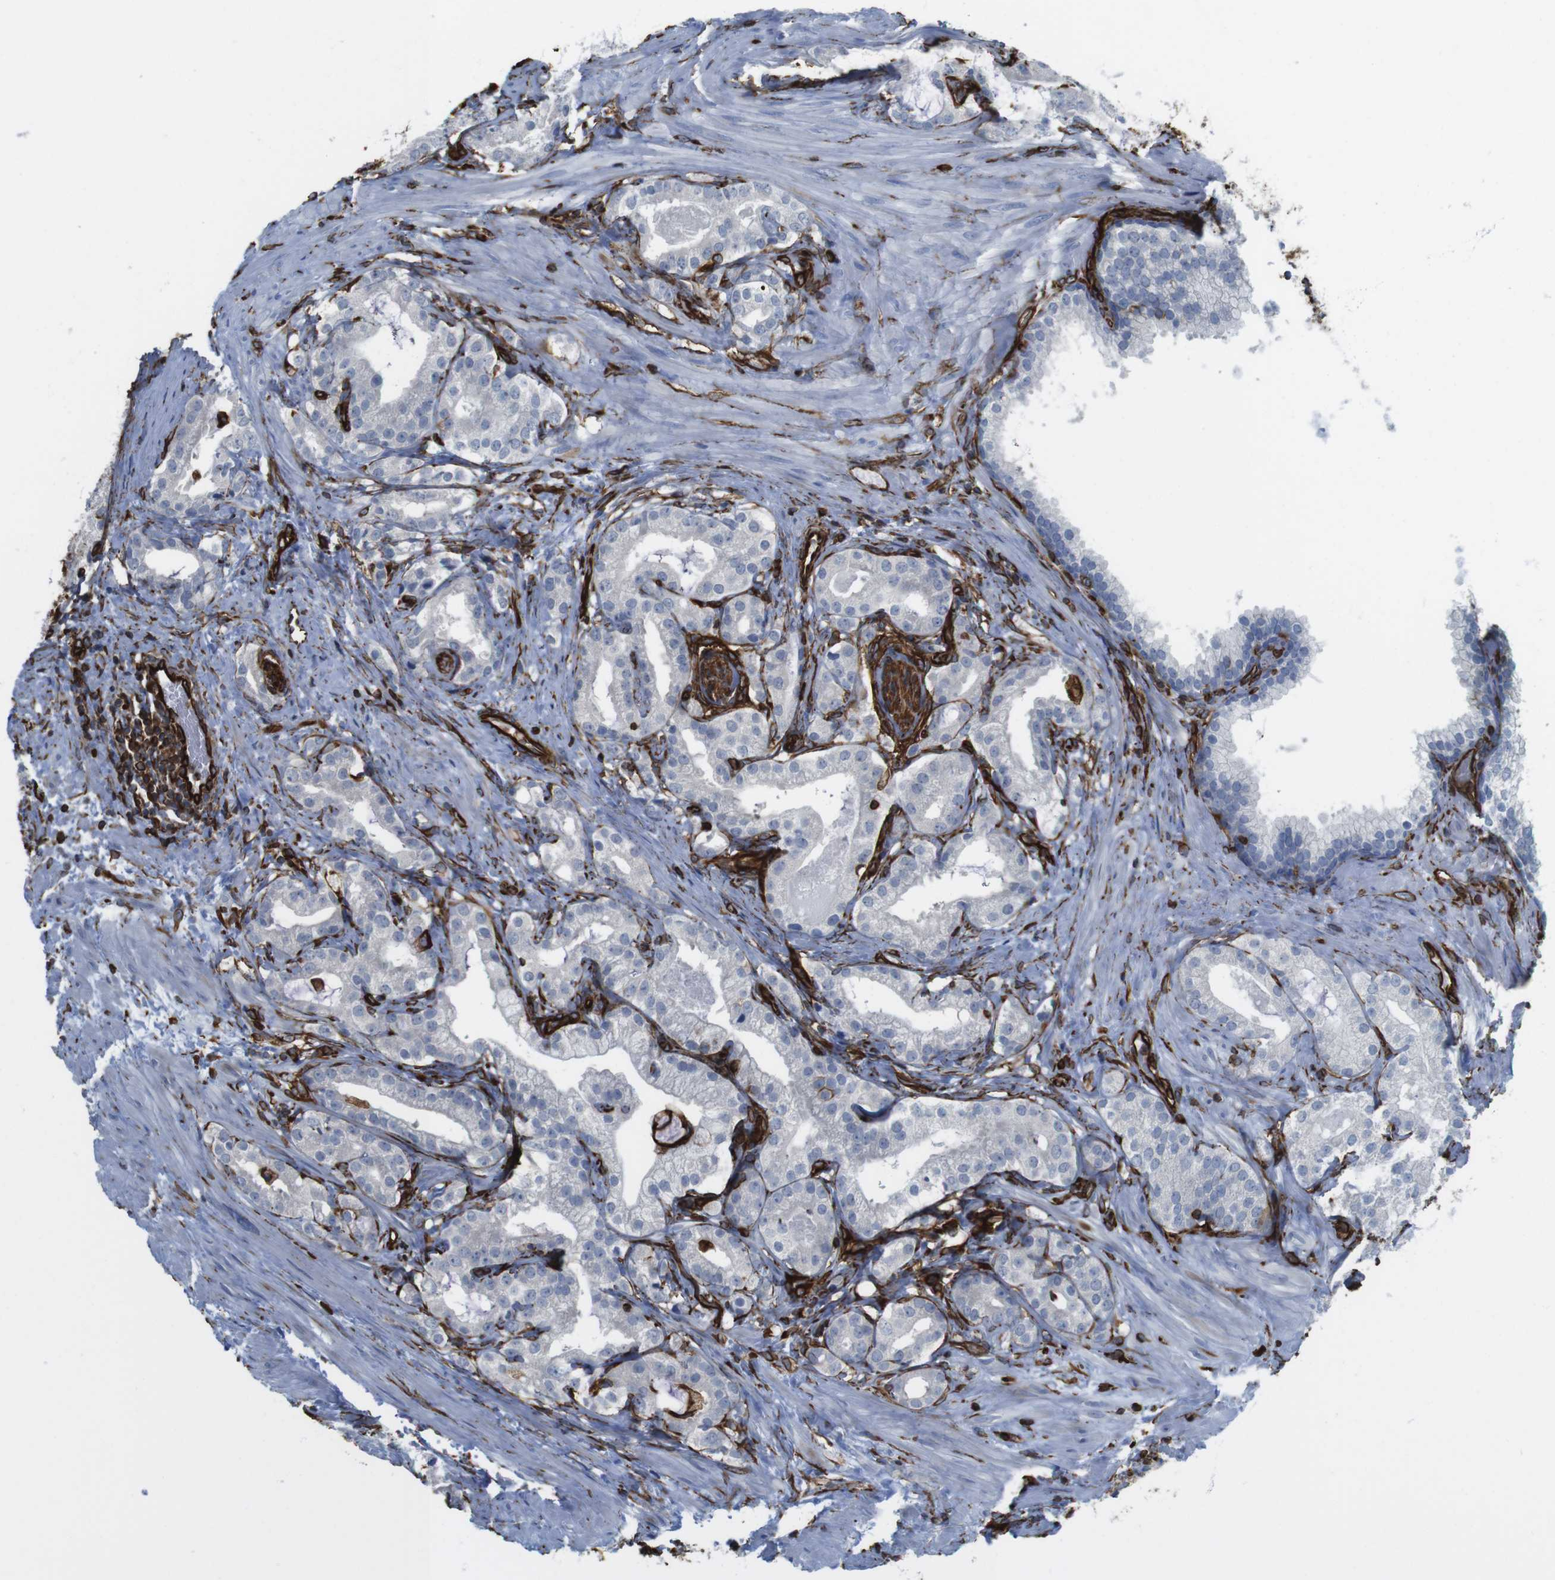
{"staining": {"intensity": "negative", "quantity": "none", "location": "none"}, "tissue": "prostate cancer", "cell_type": "Tumor cells", "image_type": "cancer", "snomed": [{"axis": "morphology", "description": "Adenocarcinoma, Low grade"}, {"axis": "topography", "description": "Prostate"}], "caption": "High power microscopy micrograph of an immunohistochemistry image of prostate cancer, revealing no significant staining in tumor cells.", "gene": "RALGPS1", "patient": {"sex": "male", "age": 59}}